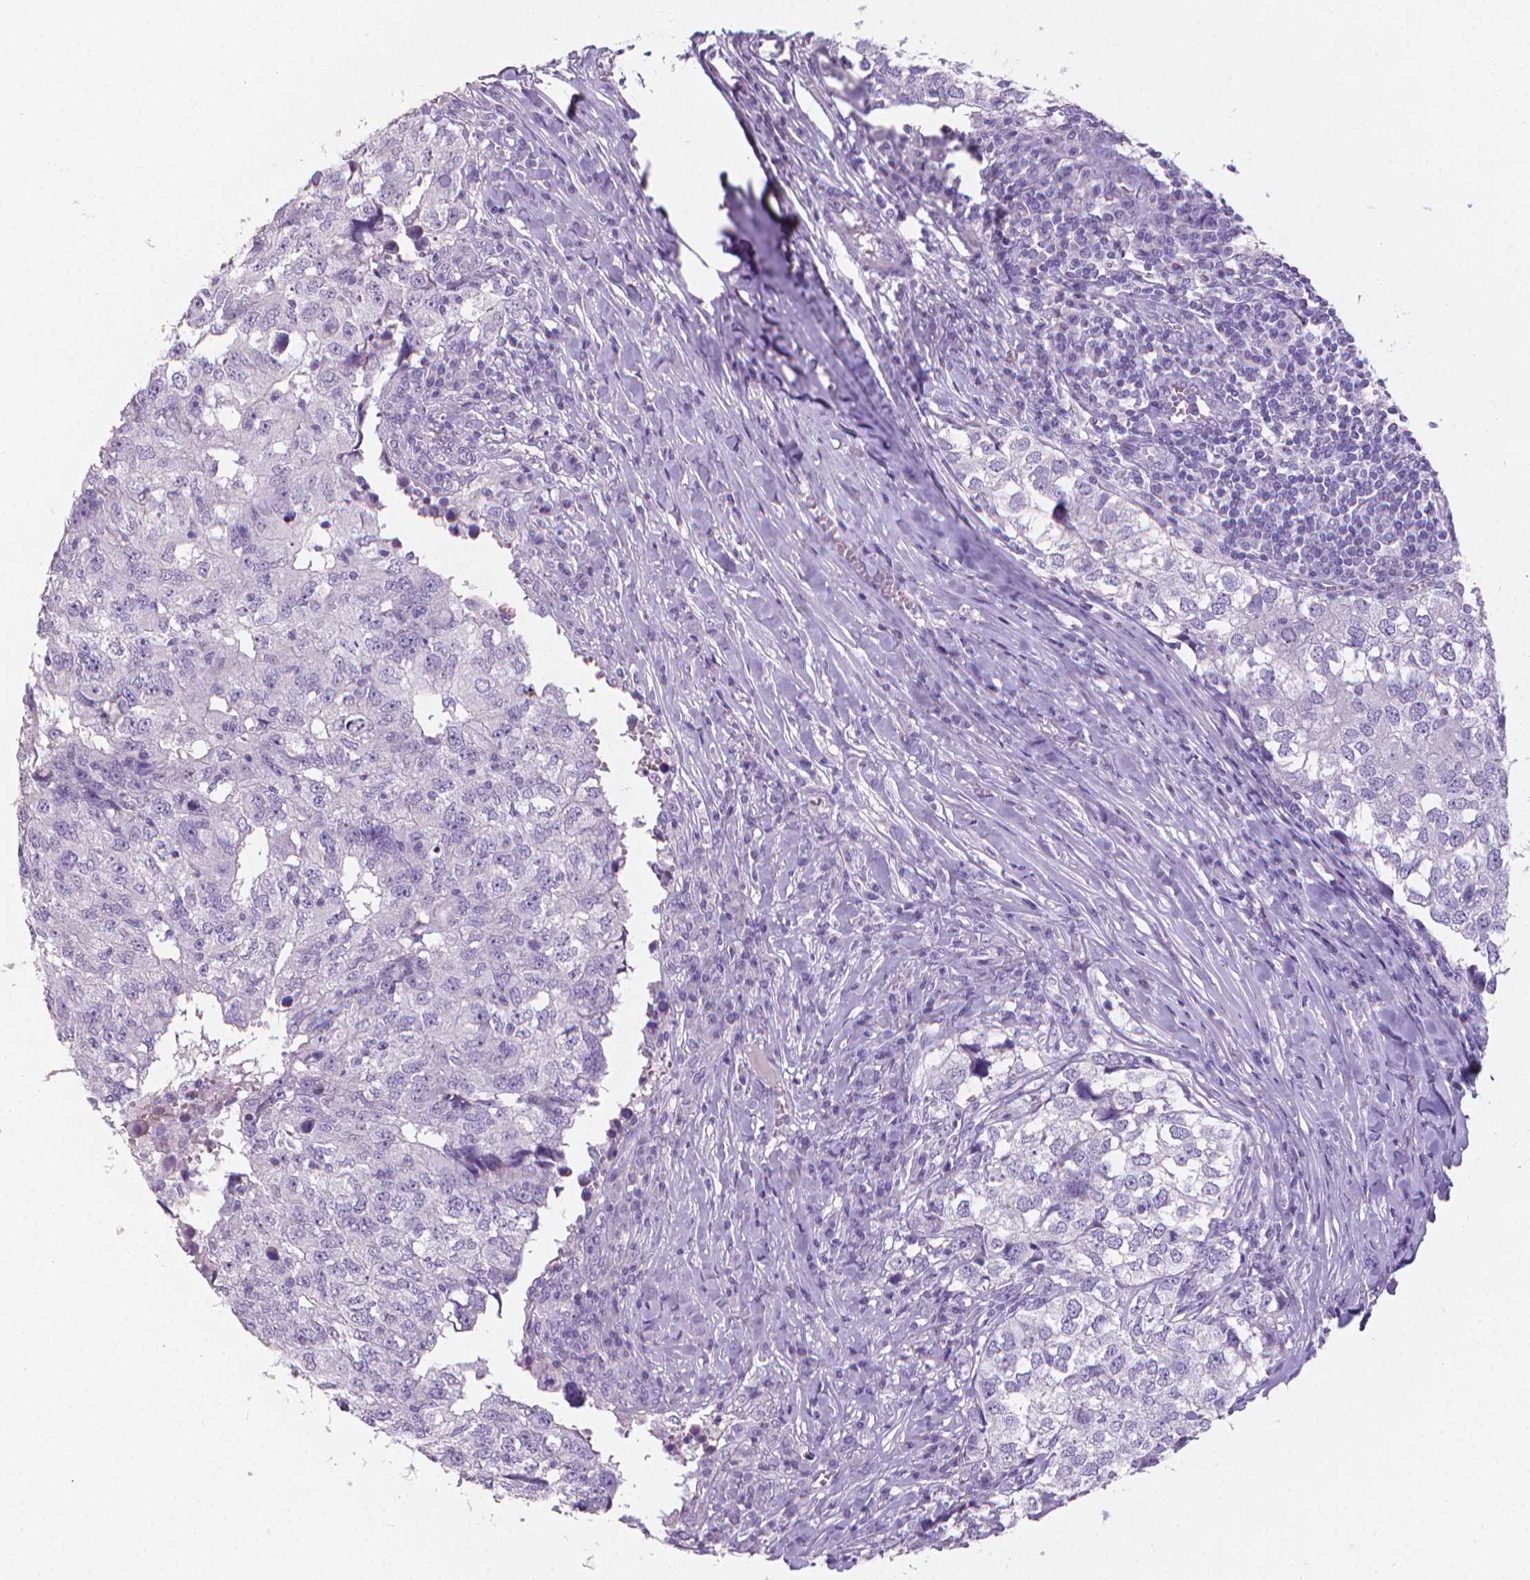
{"staining": {"intensity": "negative", "quantity": "none", "location": "none"}, "tissue": "breast cancer", "cell_type": "Tumor cells", "image_type": "cancer", "snomed": [{"axis": "morphology", "description": "Duct carcinoma"}, {"axis": "topography", "description": "Breast"}], "caption": "Tumor cells show no significant protein positivity in breast cancer (intraductal carcinoma).", "gene": "XPNPEP2", "patient": {"sex": "female", "age": 30}}